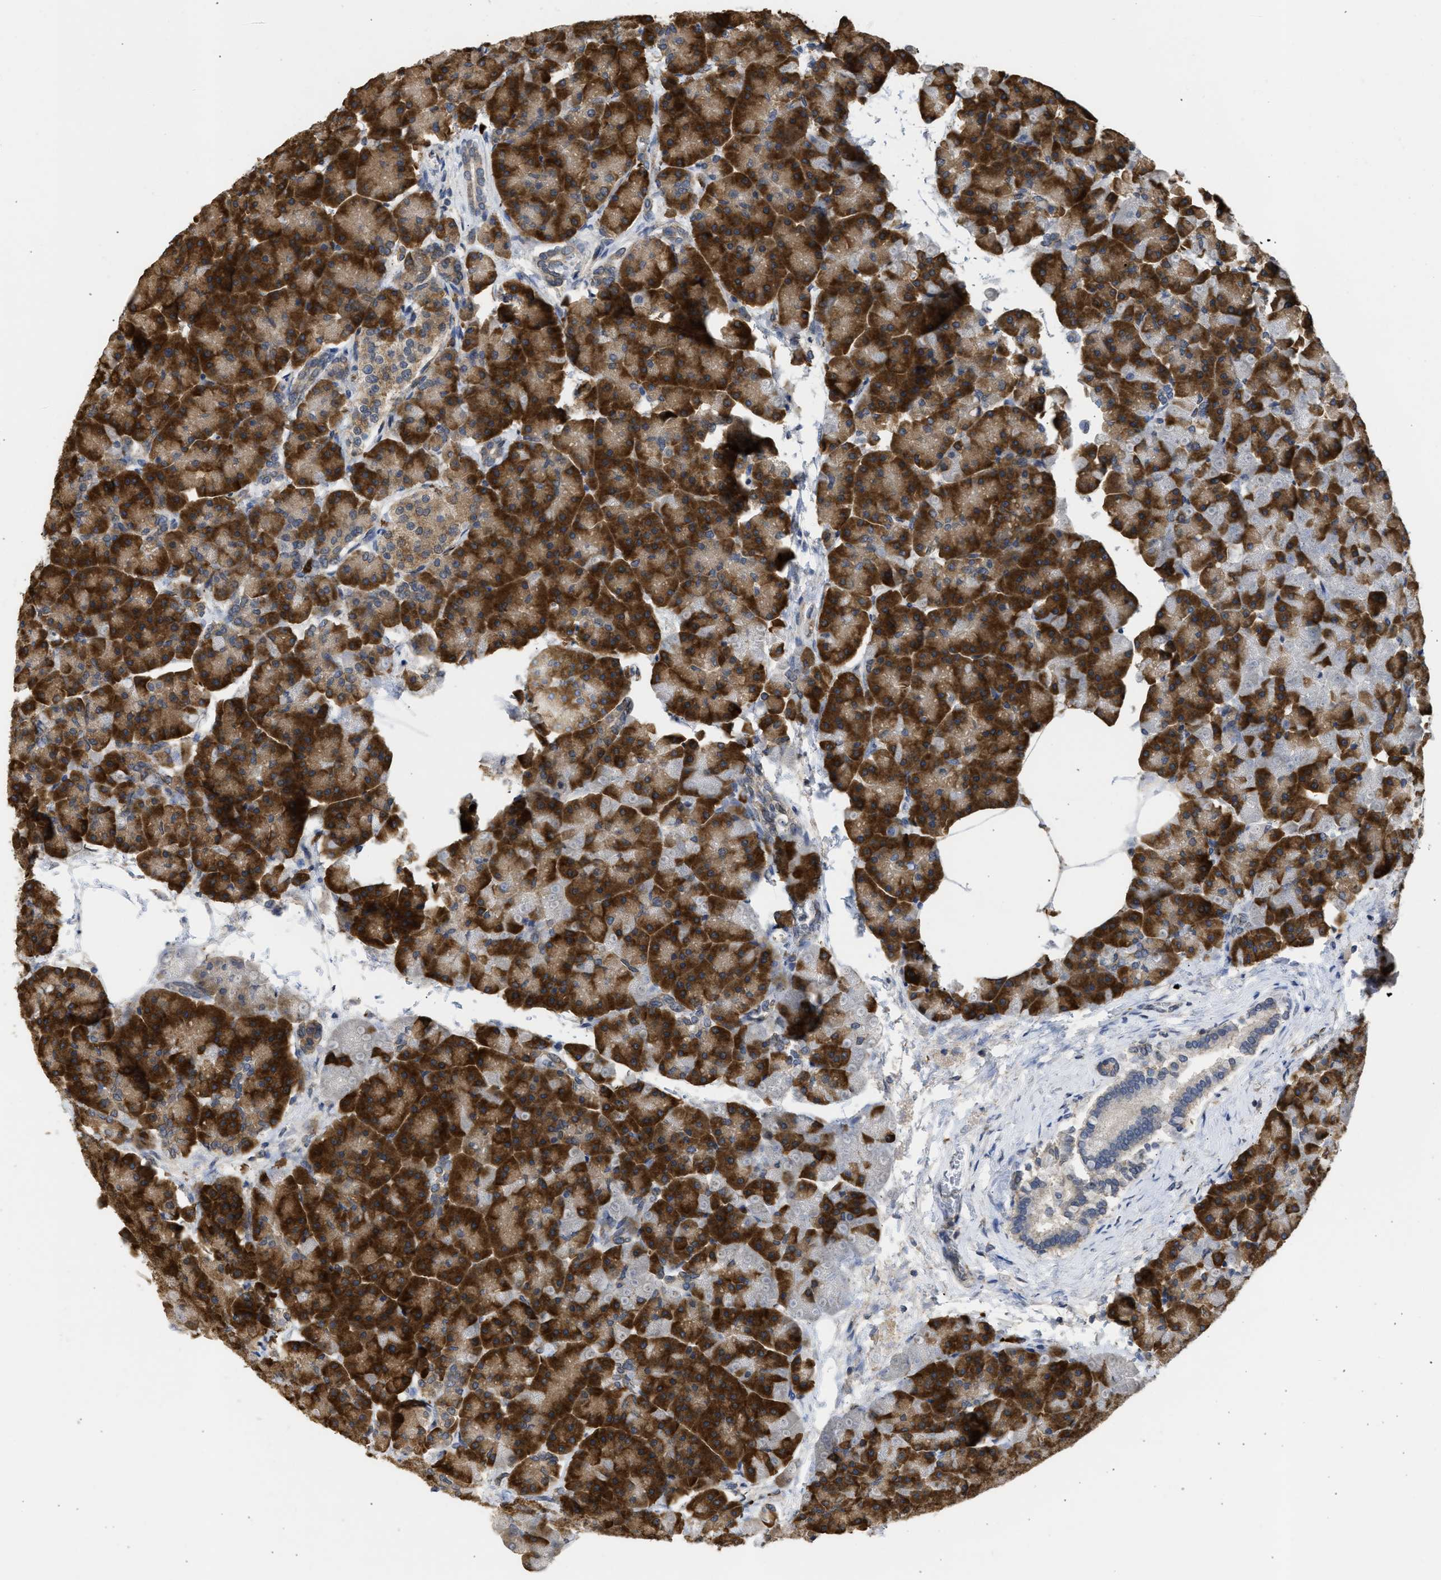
{"staining": {"intensity": "strong", "quantity": ">75%", "location": "cytoplasmic/membranous"}, "tissue": "pancreas", "cell_type": "Exocrine glandular cells", "image_type": "normal", "snomed": [{"axis": "morphology", "description": "Normal tissue, NOS"}, {"axis": "topography", "description": "Pancreas"}], "caption": "Immunohistochemical staining of benign pancreas shows strong cytoplasmic/membranous protein expression in approximately >75% of exocrine glandular cells.", "gene": "DNAJC1", "patient": {"sex": "female", "age": 70}}